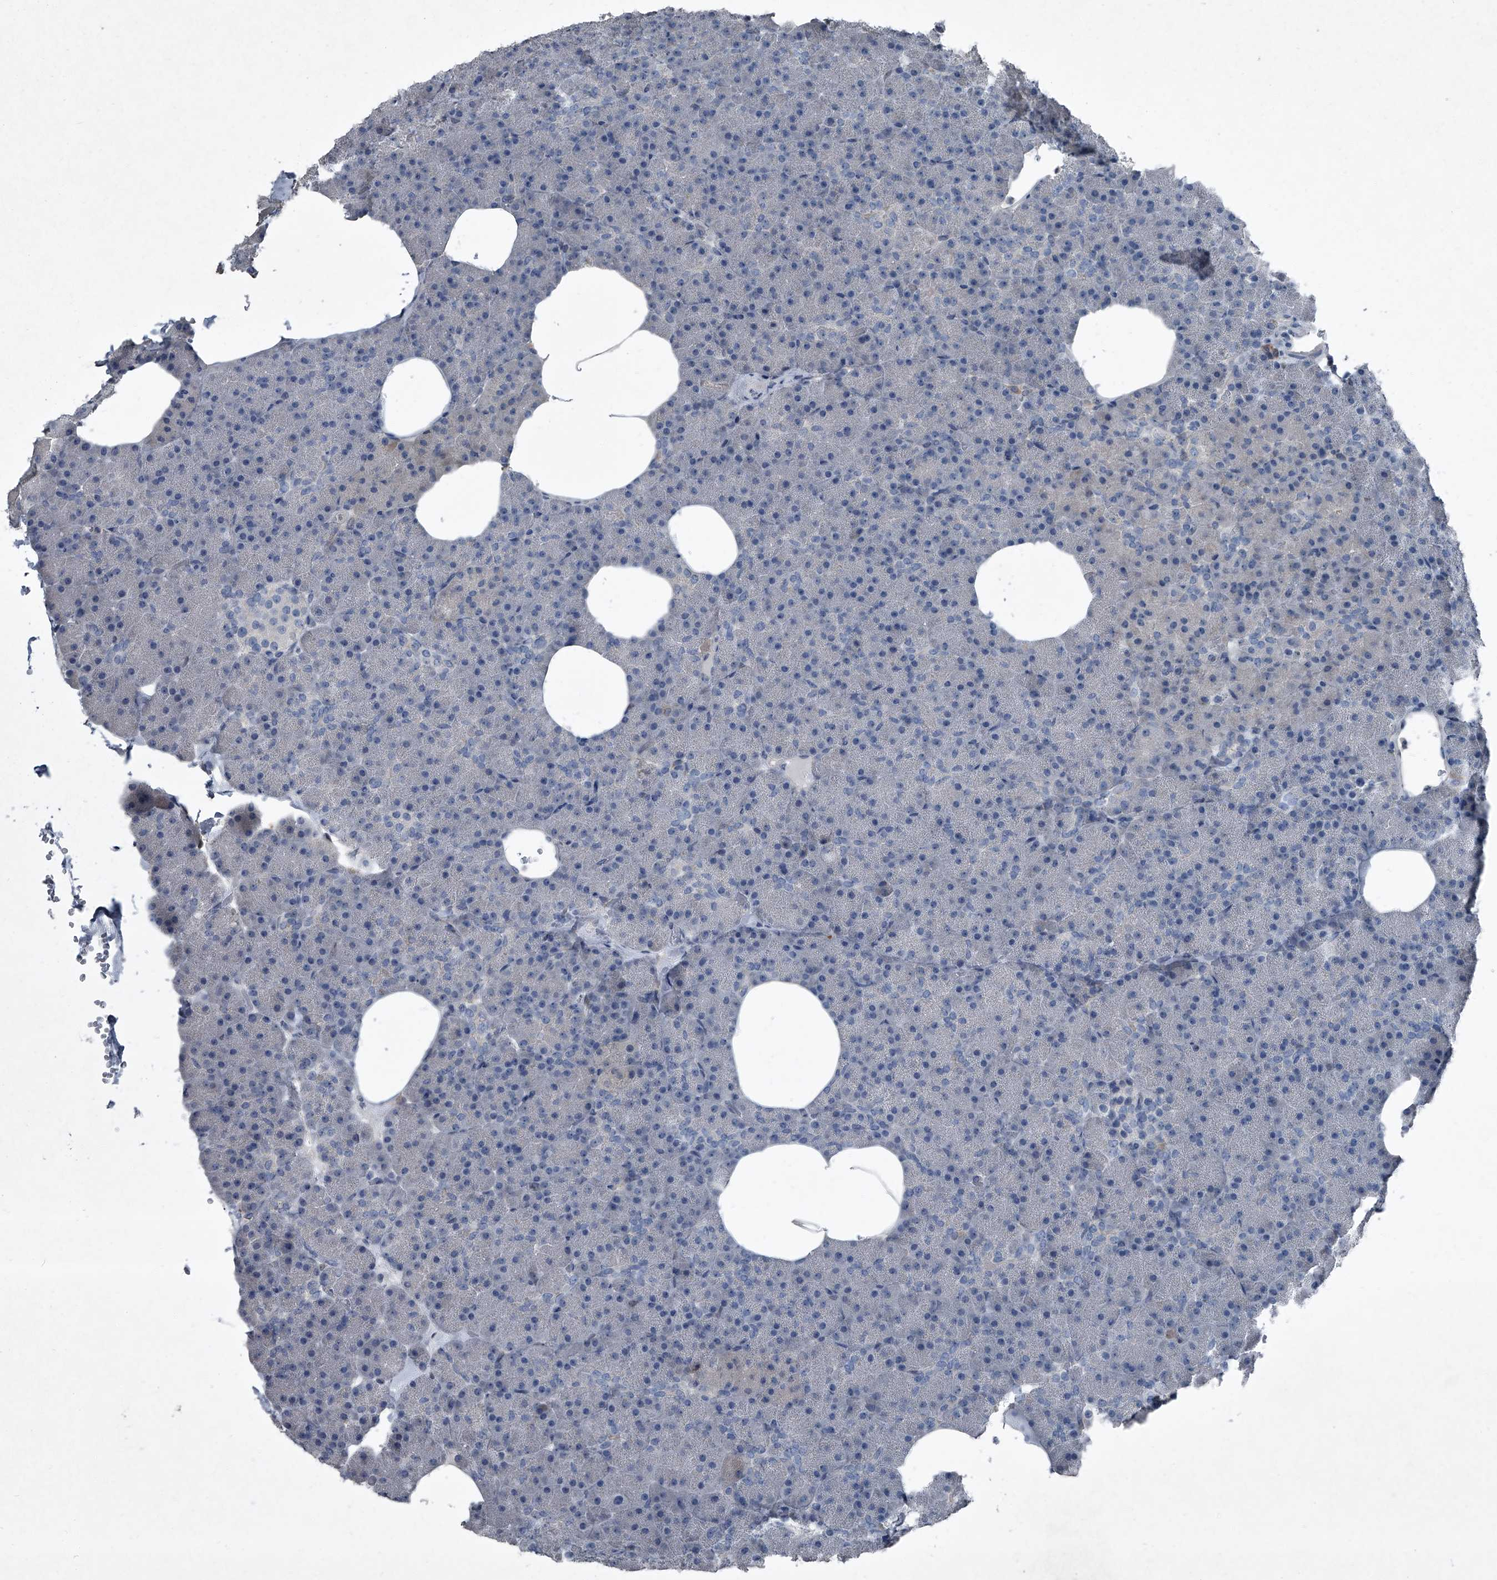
{"staining": {"intensity": "negative", "quantity": "none", "location": "none"}, "tissue": "pancreas", "cell_type": "Exocrine glandular cells", "image_type": "normal", "snomed": [{"axis": "morphology", "description": "Normal tissue, NOS"}, {"axis": "morphology", "description": "Carcinoid, malignant, NOS"}, {"axis": "topography", "description": "Pancreas"}], "caption": "IHC photomicrograph of benign pancreas: human pancreas stained with DAB (3,3'-diaminobenzidine) shows no significant protein positivity in exocrine glandular cells.", "gene": "HEPHL1", "patient": {"sex": "female", "age": 35}}